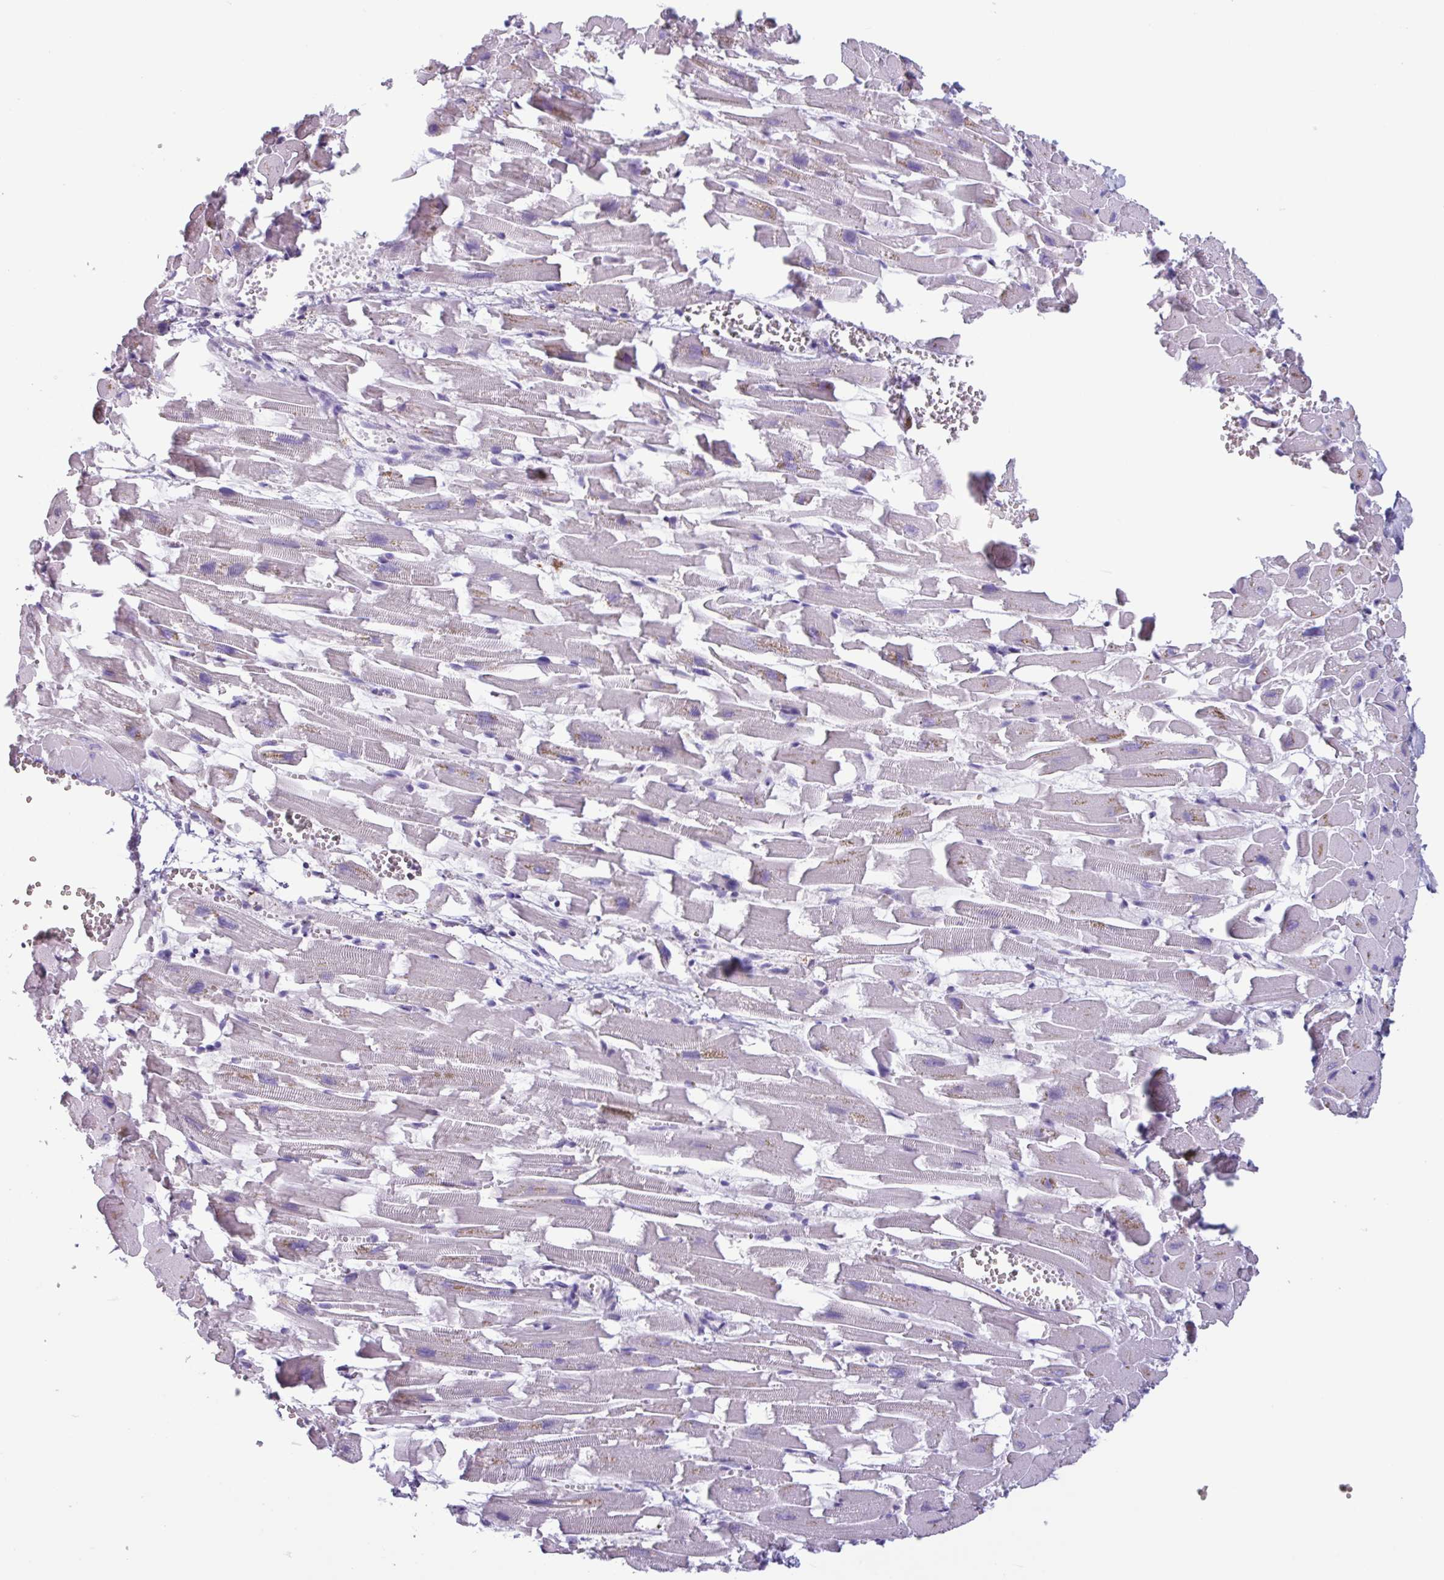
{"staining": {"intensity": "negative", "quantity": "none", "location": "none"}, "tissue": "heart muscle", "cell_type": "Cardiomyocytes", "image_type": "normal", "snomed": [{"axis": "morphology", "description": "Normal tissue, NOS"}, {"axis": "topography", "description": "Heart"}], "caption": "Immunohistochemical staining of normal heart muscle demonstrates no significant positivity in cardiomyocytes. Brightfield microscopy of immunohistochemistry (IHC) stained with DAB (brown) and hematoxylin (blue), captured at high magnification.", "gene": "ADGRE1", "patient": {"sex": "female", "age": 64}}